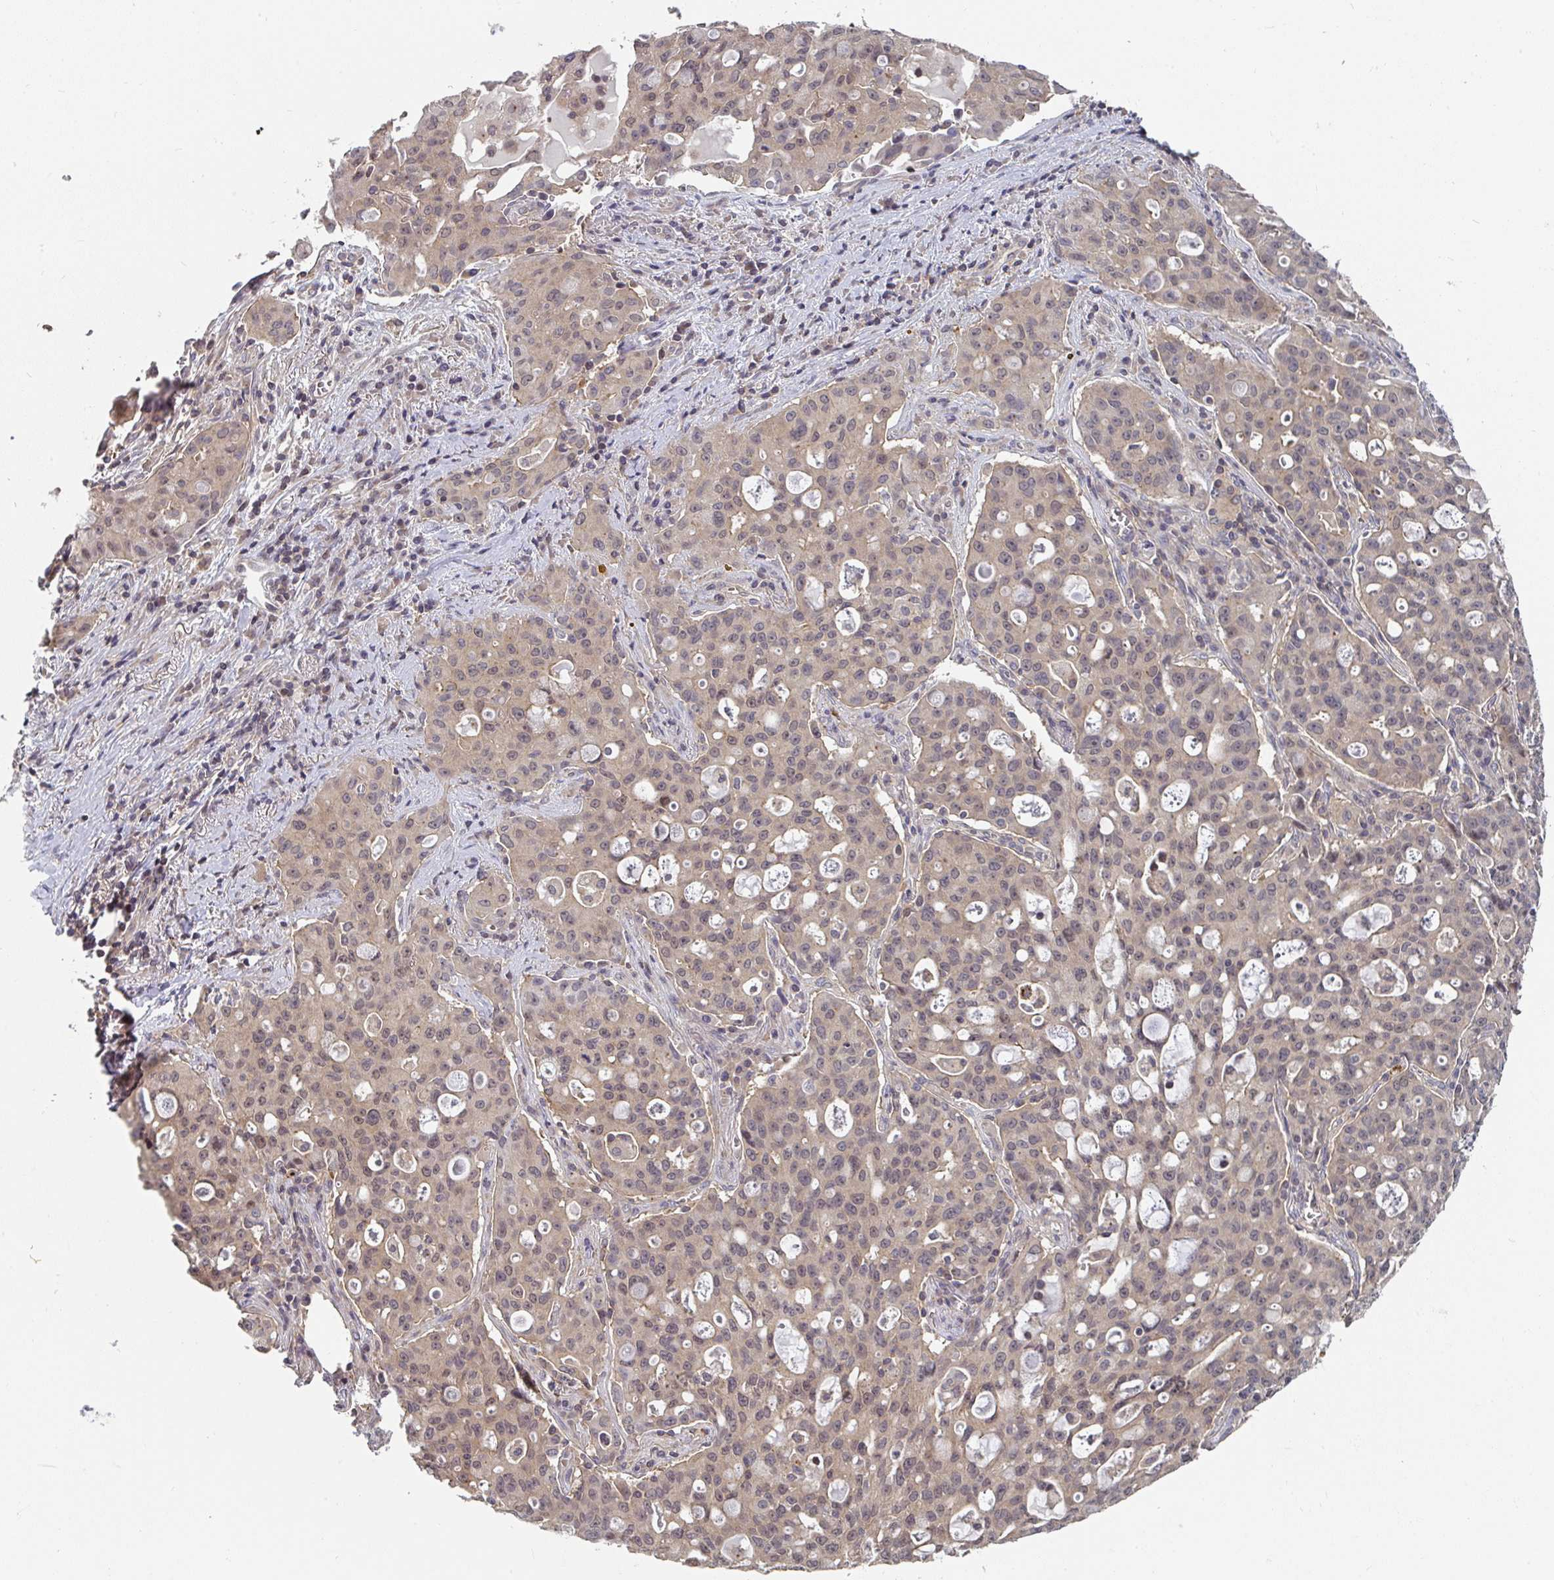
{"staining": {"intensity": "weak", "quantity": "25%-75%", "location": "cytoplasmic/membranous,nuclear"}, "tissue": "lung cancer", "cell_type": "Tumor cells", "image_type": "cancer", "snomed": [{"axis": "morphology", "description": "Adenocarcinoma, NOS"}, {"axis": "topography", "description": "Lung"}], "caption": "A brown stain labels weak cytoplasmic/membranous and nuclear staining of a protein in lung cancer (adenocarcinoma) tumor cells. The staining was performed using DAB (3,3'-diaminobenzidine) to visualize the protein expression in brown, while the nuclei were stained in blue with hematoxylin (Magnification: 20x).", "gene": "RANGRF", "patient": {"sex": "female", "age": 44}}